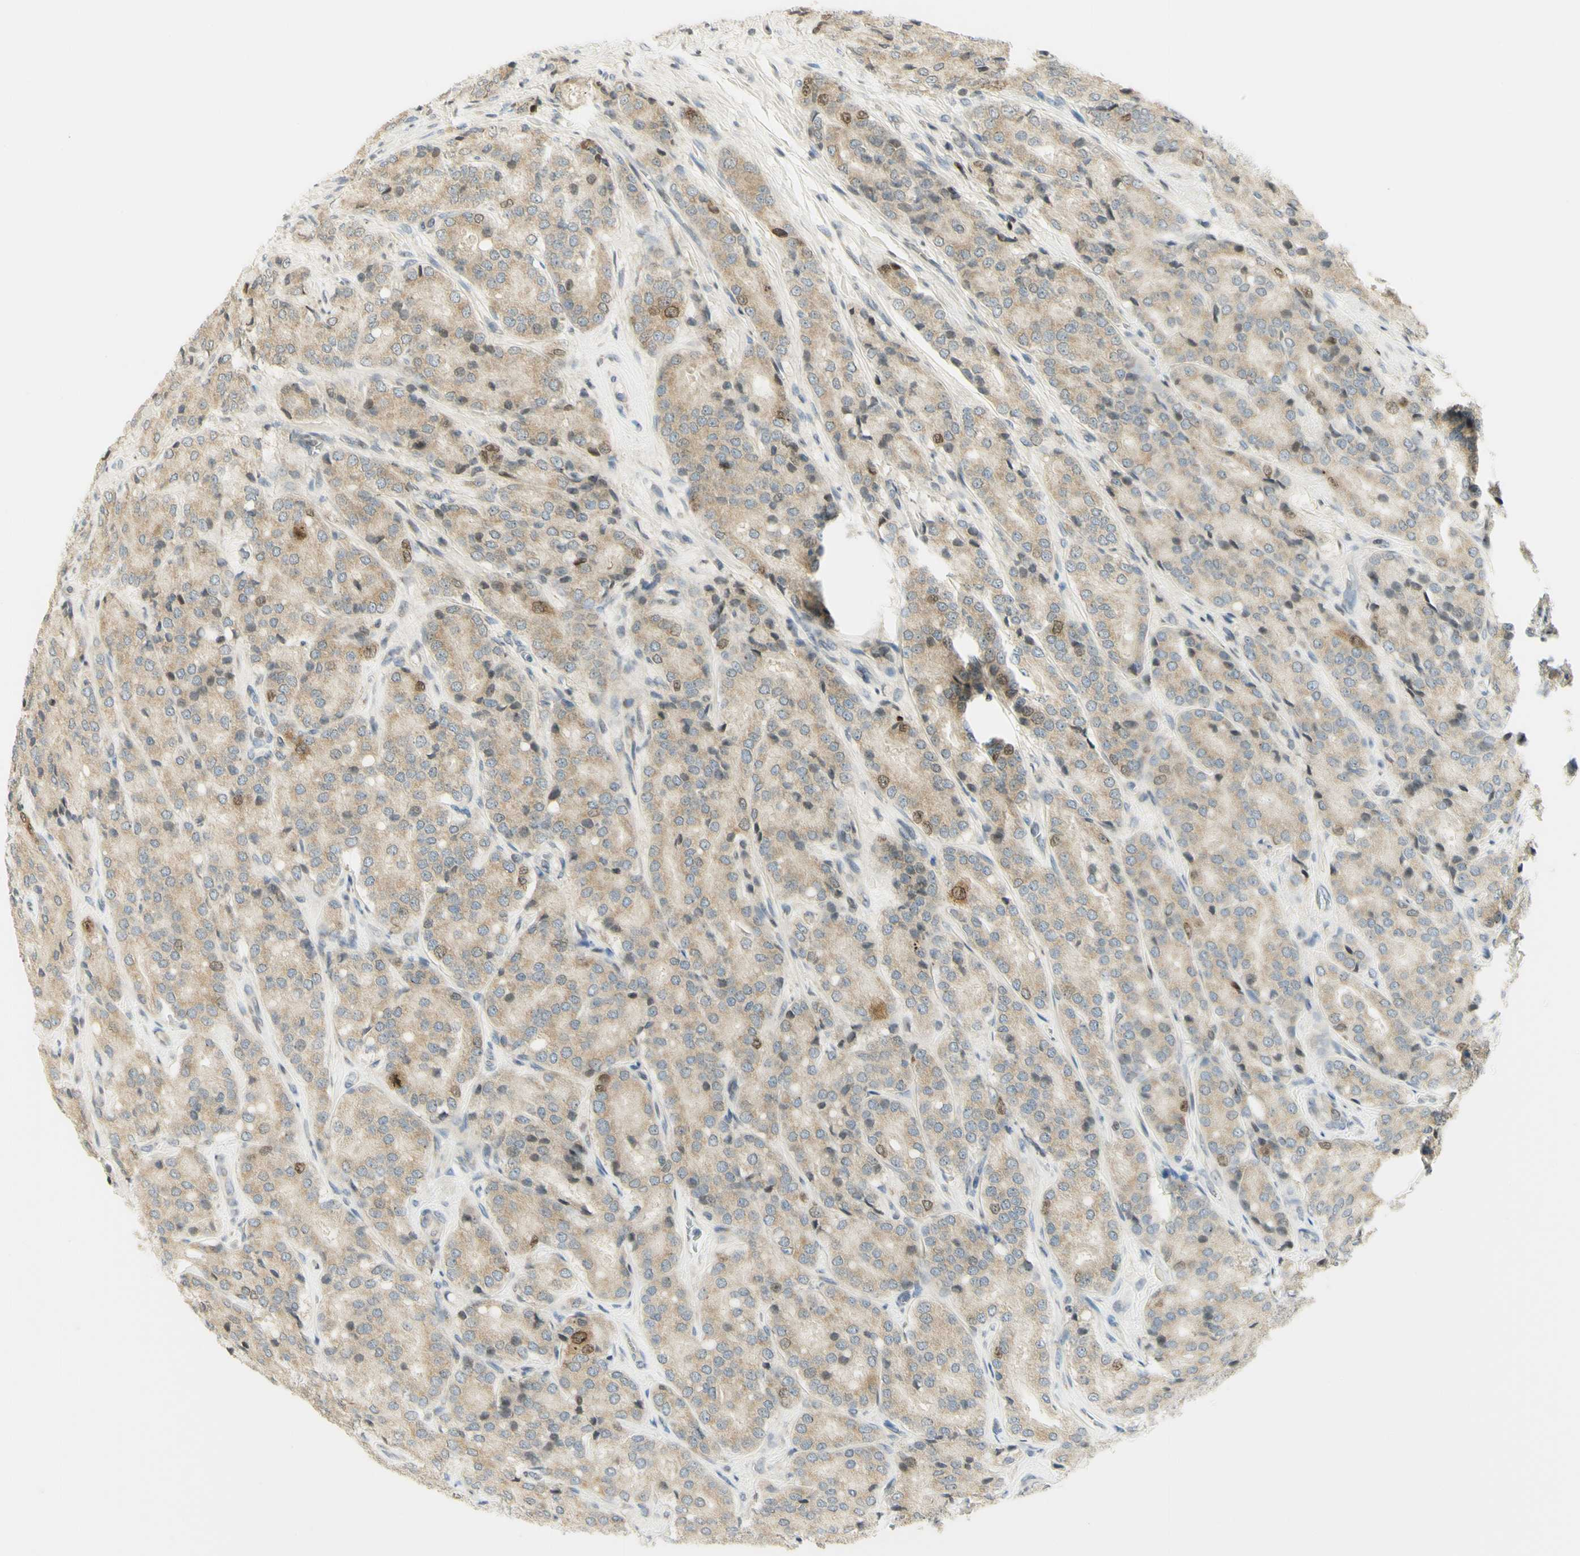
{"staining": {"intensity": "weak", "quantity": ">75%", "location": "cytoplasmic/membranous,nuclear"}, "tissue": "prostate cancer", "cell_type": "Tumor cells", "image_type": "cancer", "snomed": [{"axis": "morphology", "description": "Adenocarcinoma, High grade"}, {"axis": "topography", "description": "Prostate"}], "caption": "DAB immunohistochemical staining of human adenocarcinoma (high-grade) (prostate) shows weak cytoplasmic/membranous and nuclear protein staining in about >75% of tumor cells.", "gene": "KIF11", "patient": {"sex": "male", "age": 65}}